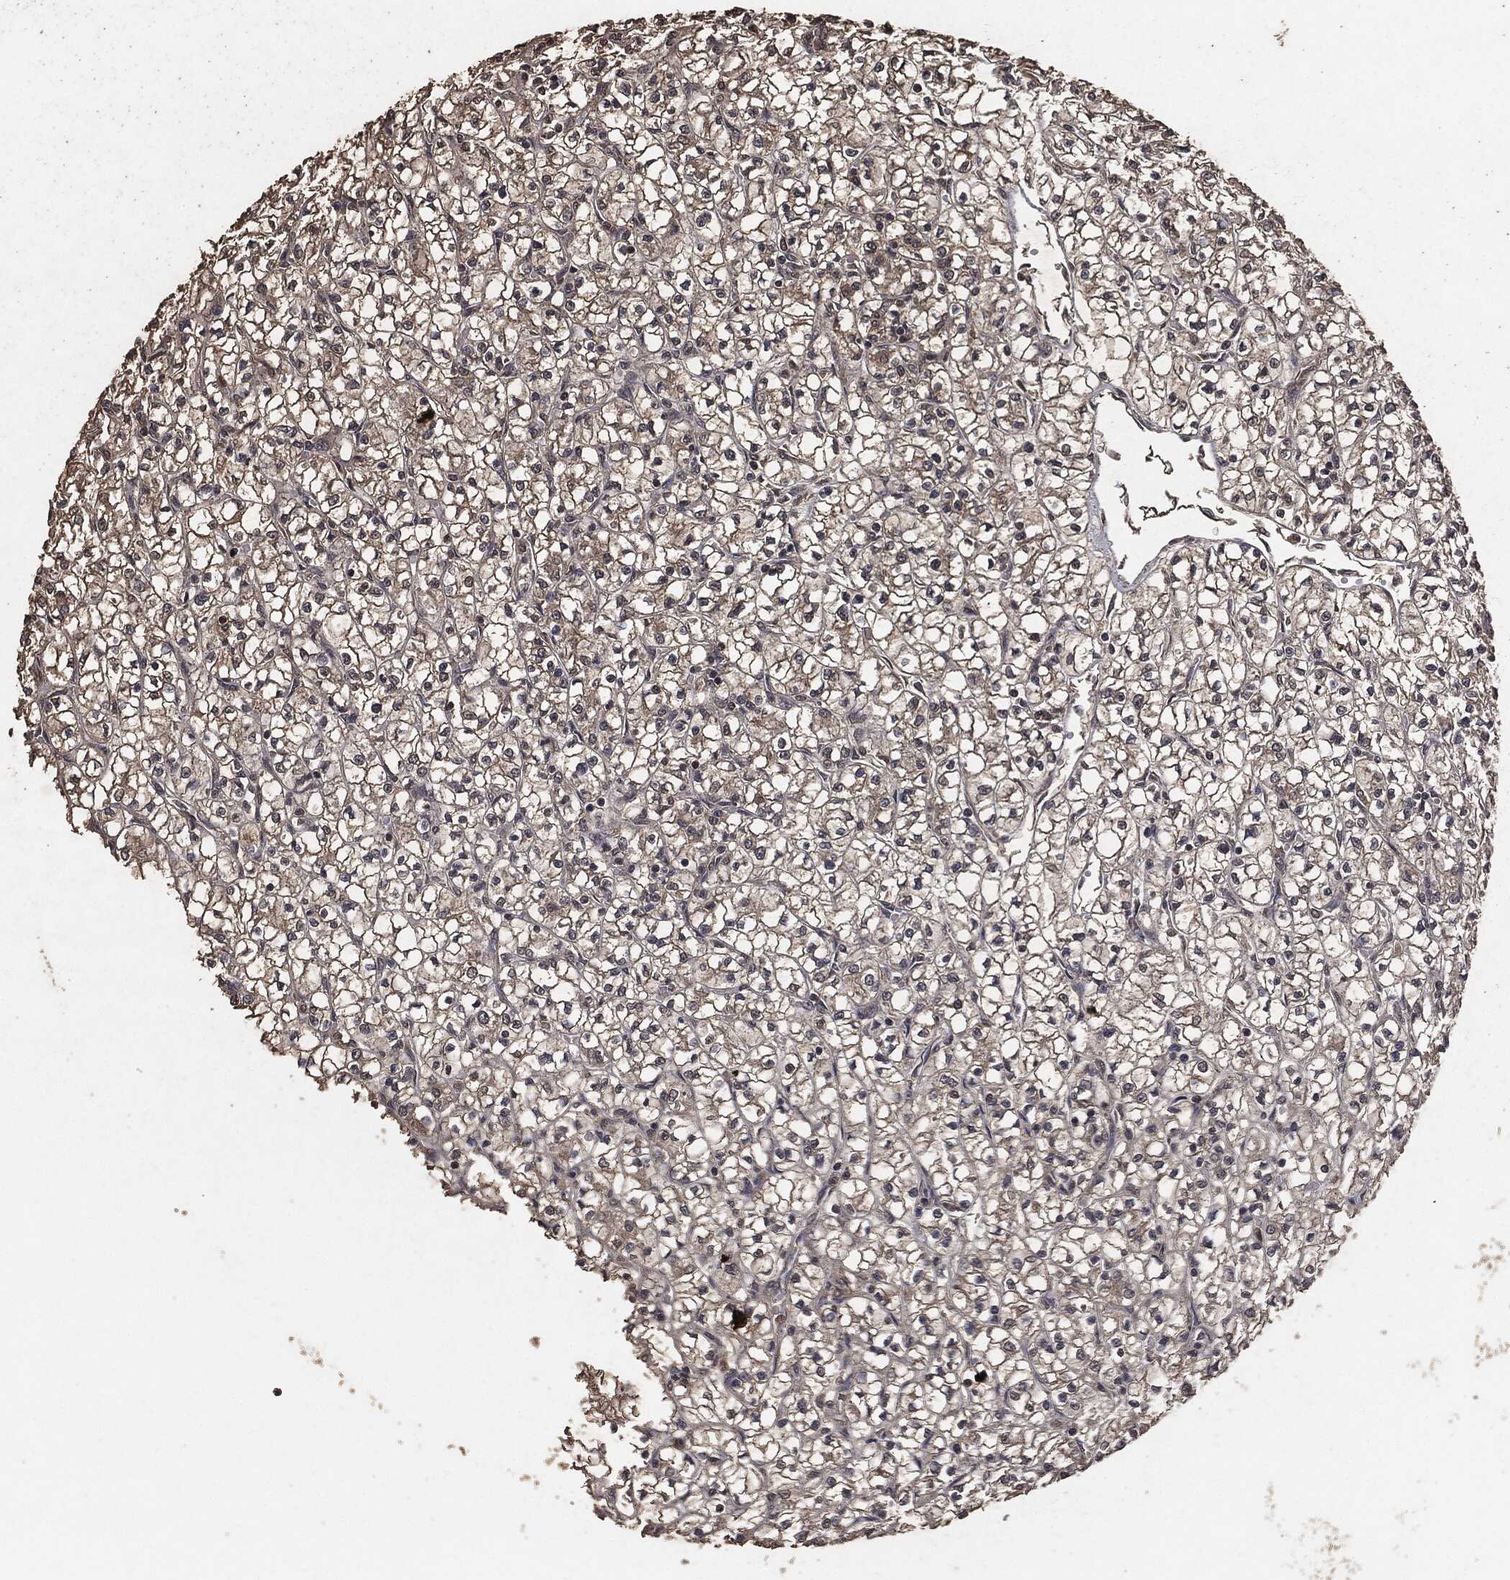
{"staining": {"intensity": "weak", "quantity": ">75%", "location": "cytoplasmic/membranous"}, "tissue": "renal cancer", "cell_type": "Tumor cells", "image_type": "cancer", "snomed": [{"axis": "morphology", "description": "Adenocarcinoma, NOS"}, {"axis": "topography", "description": "Kidney"}], "caption": "Brown immunohistochemical staining in human adenocarcinoma (renal) reveals weak cytoplasmic/membranous staining in about >75% of tumor cells. Nuclei are stained in blue.", "gene": "AKT1S1", "patient": {"sex": "female", "age": 64}}